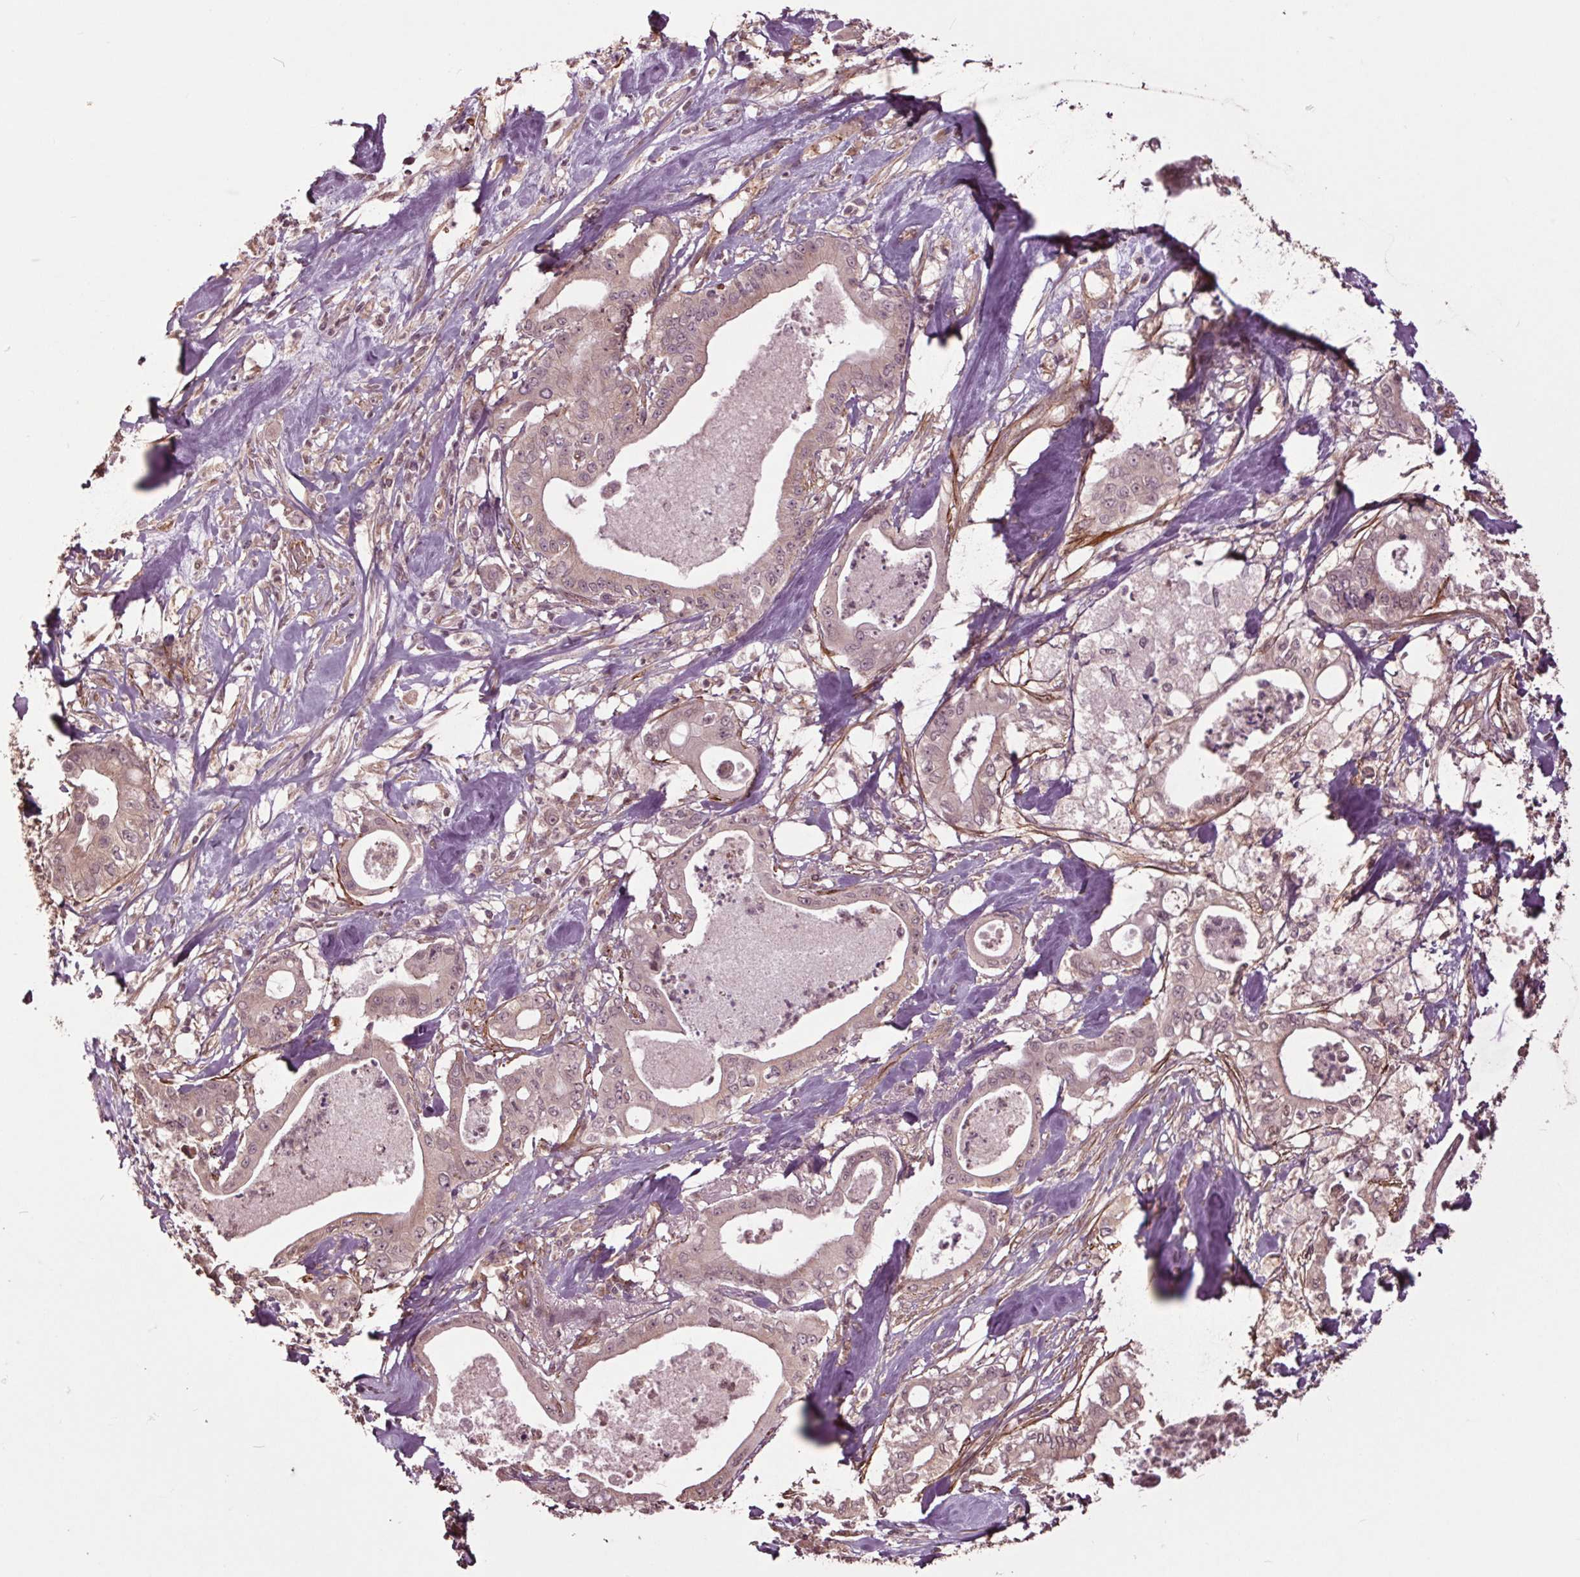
{"staining": {"intensity": "weak", "quantity": ">75%", "location": "cytoplasmic/membranous,nuclear"}, "tissue": "pancreatic cancer", "cell_type": "Tumor cells", "image_type": "cancer", "snomed": [{"axis": "morphology", "description": "Adenocarcinoma, NOS"}, {"axis": "topography", "description": "Pancreas"}], "caption": "The immunohistochemical stain shows weak cytoplasmic/membranous and nuclear positivity in tumor cells of pancreatic cancer (adenocarcinoma) tissue. (DAB IHC with brightfield microscopy, high magnification).", "gene": "CEP95", "patient": {"sex": "male", "age": 71}}